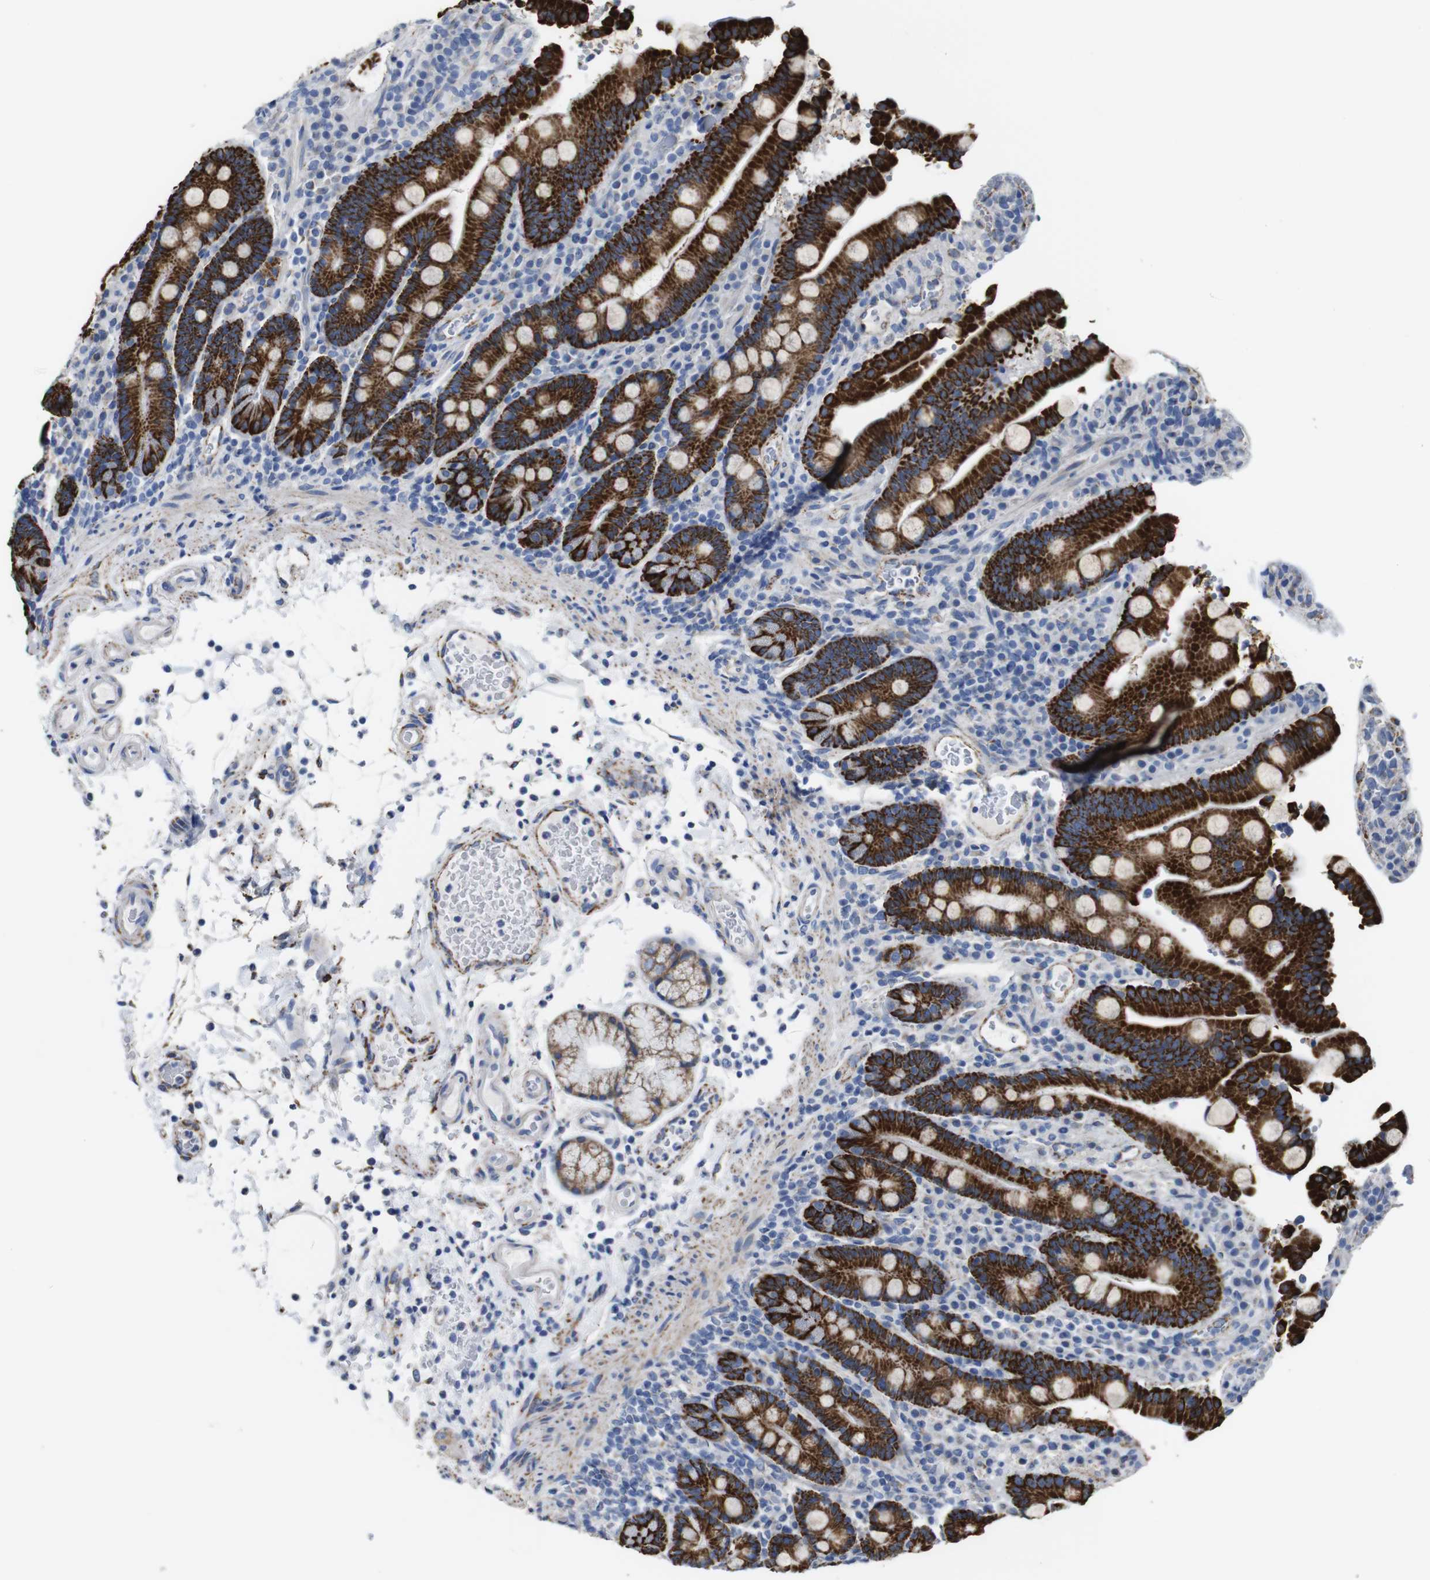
{"staining": {"intensity": "strong", "quantity": ">75%", "location": "cytoplasmic/membranous"}, "tissue": "duodenum", "cell_type": "Glandular cells", "image_type": "normal", "snomed": [{"axis": "morphology", "description": "Normal tissue, NOS"}, {"axis": "topography", "description": "Small intestine, NOS"}], "caption": "Protein expression analysis of benign duodenum displays strong cytoplasmic/membranous staining in about >75% of glandular cells.", "gene": "MAOA", "patient": {"sex": "female", "age": 71}}